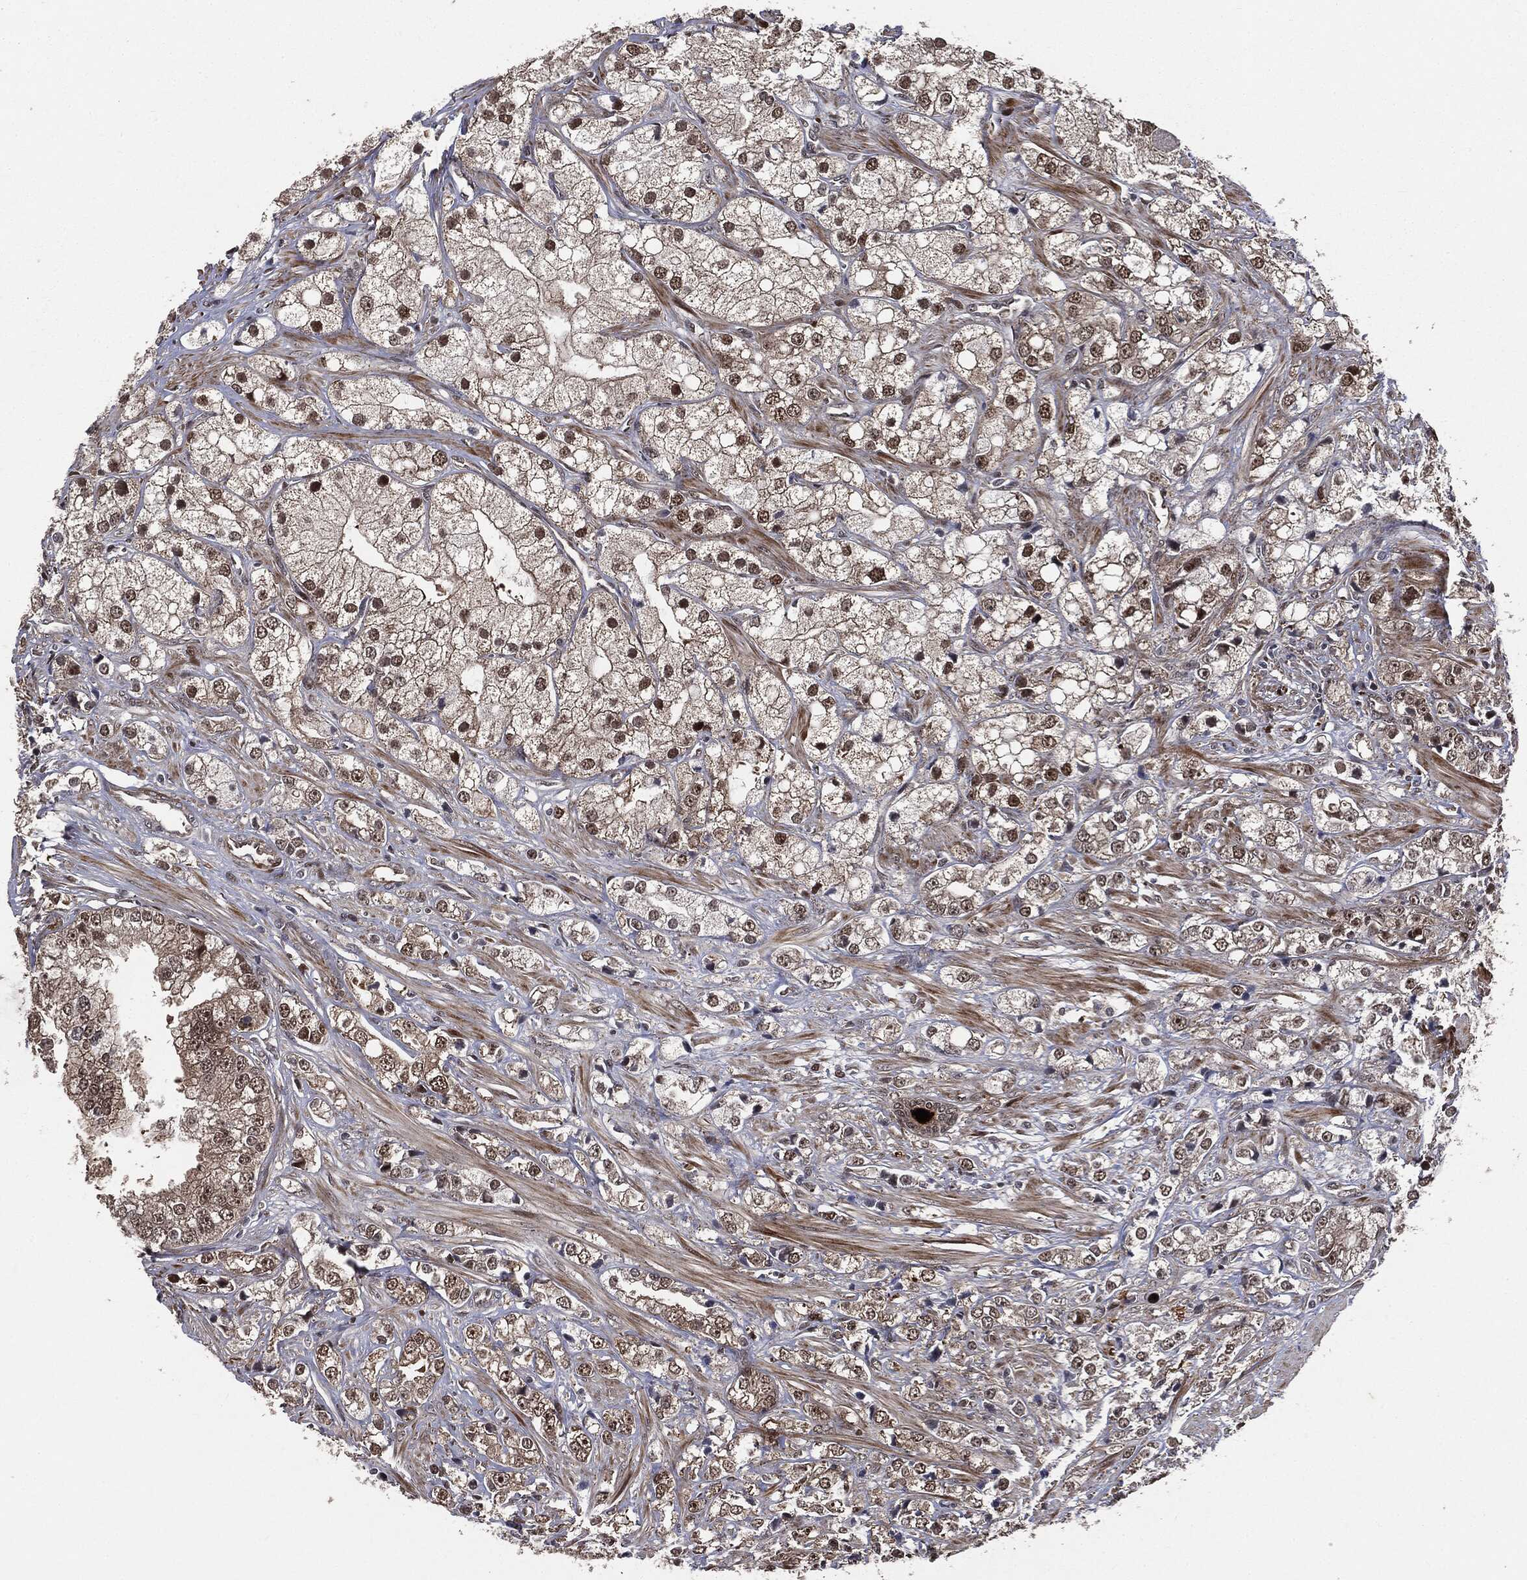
{"staining": {"intensity": "strong", "quantity": "25%-75%", "location": "nuclear"}, "tissue": "prostate cancer", "cell_type": "Tumor cells", "image_type": "cancer", "snomed": [{"axis": "morphology", "description": "Adenocarcinoma, NOS"}, {"axis": "topography", "description": "Prostate and seminal vesicle, NOS"}, {"axis": "topography", "description": "Prostate"}], "caption": "Prostate cancer stained with a brown dye exhibits strong nuclear positive expression in about 25%-75% of tumor cells.", "gene": "SMAD4", "patient": {"sex": "male", "age": 79}}